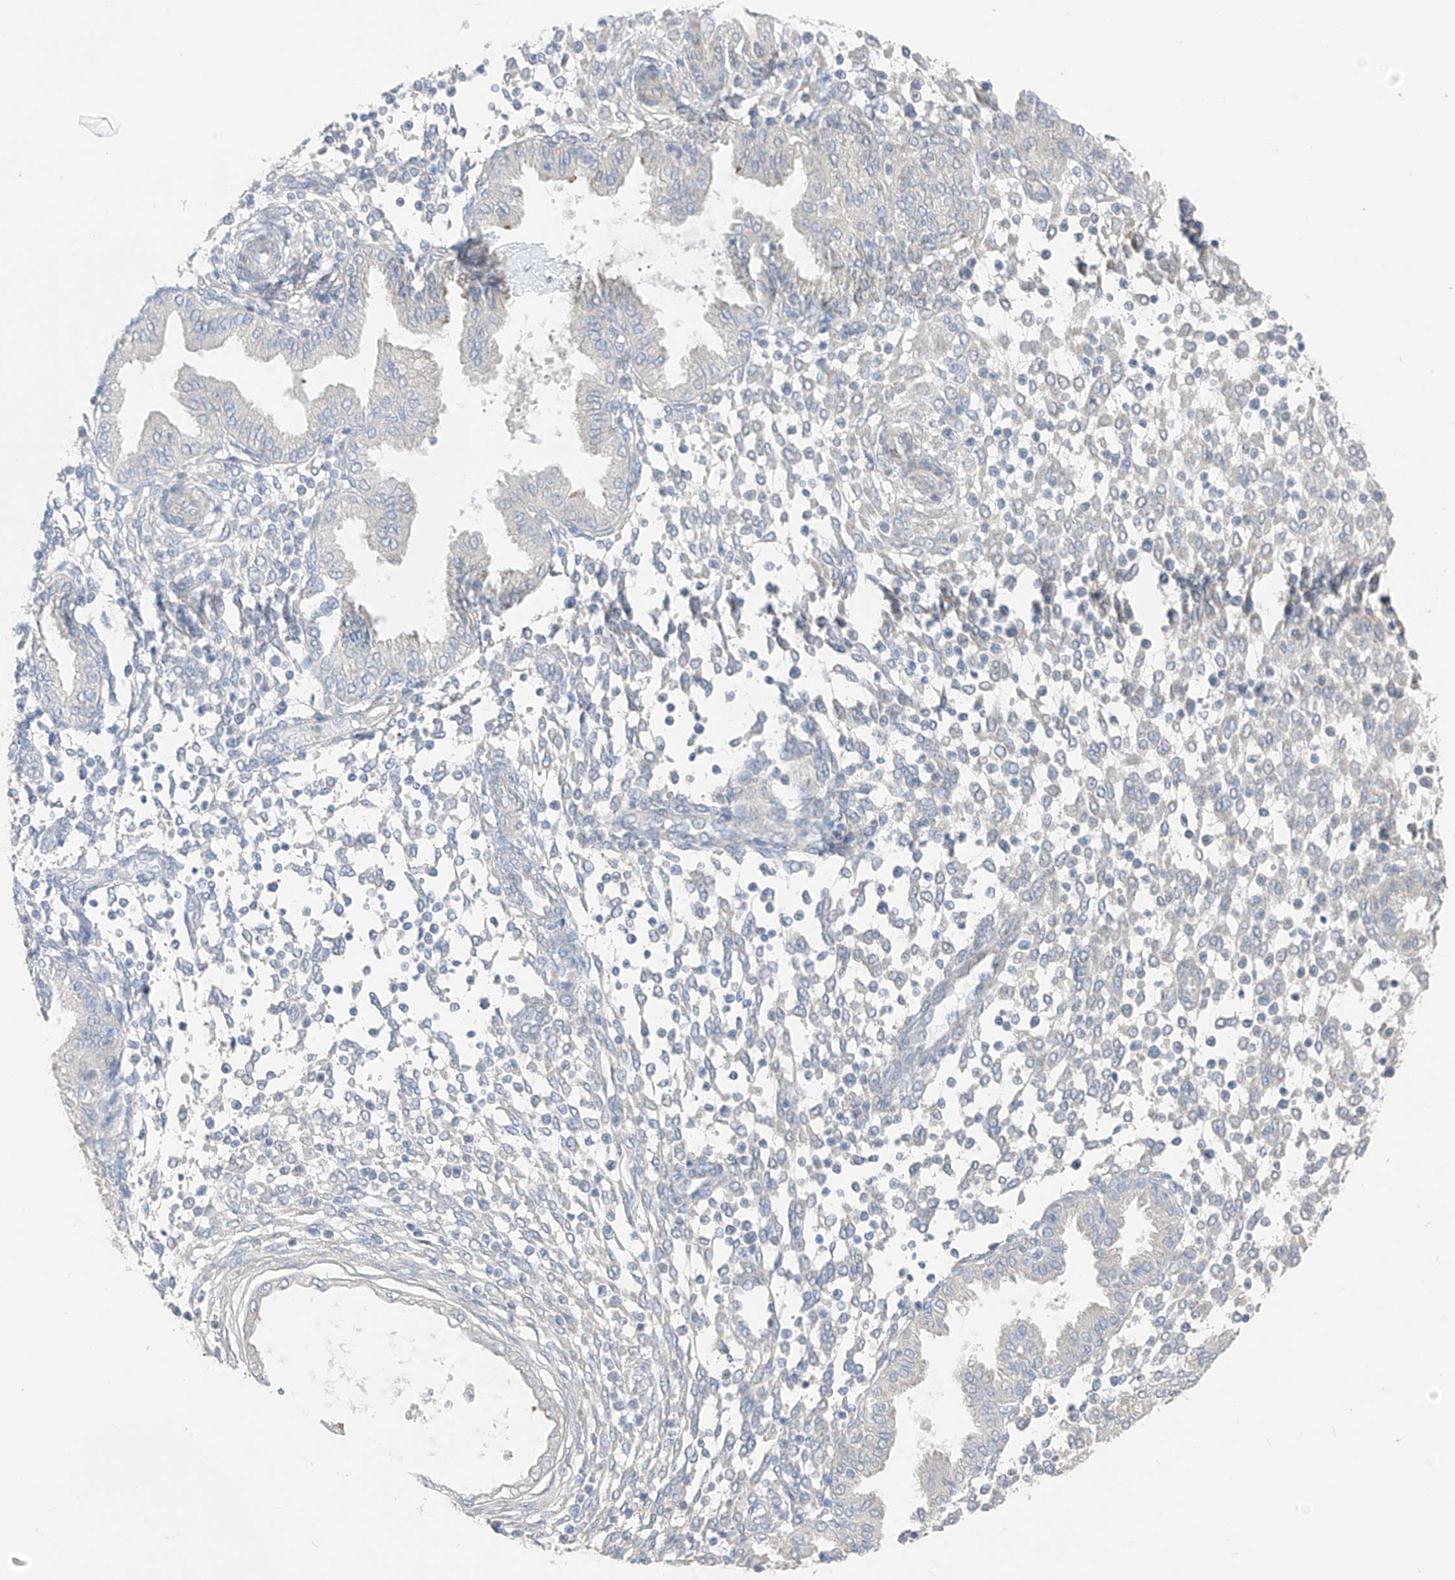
{"staining": {"intensity": "negative", "quantity": "none", "location": "none"}, "tissue": "endometrium", "cell_type": "Cells in endometrial stroma", "image_type": "normal", "snomed": [{"axis": "morphology", "description": "Normal tissue, NOS"}, {"axis": "topography", "description": "Endometrium"}], "caption": "IHC image of benign endometrium: endometrium stained with DAB (3,3'-diaminobenzidine) demonstrates no significant protein expression in cells in endometrial stroma.", "gene": "NALCN", "patient": {"sex": "female", "age": 53}}